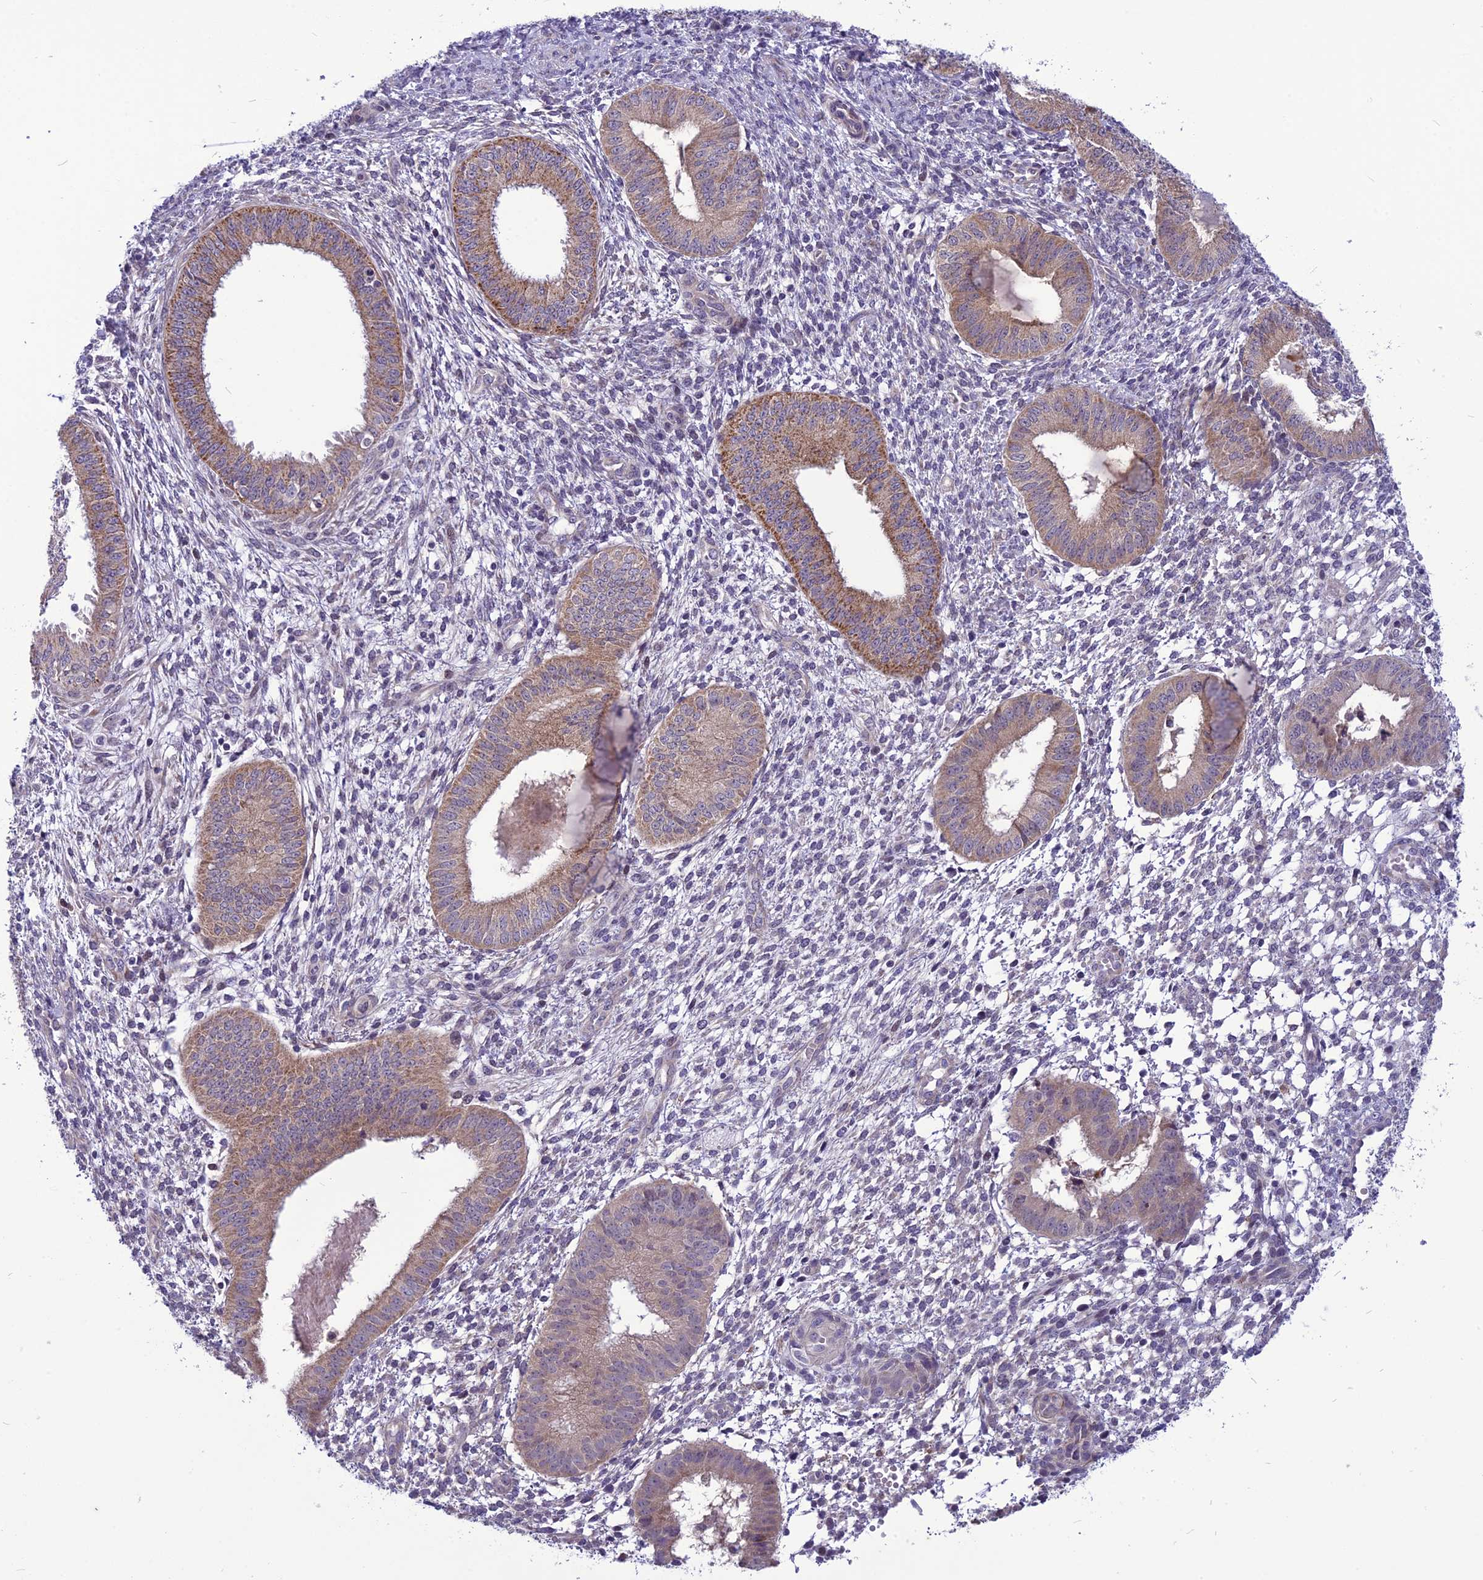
{"staining": {"intensity": "negative", "quantity": "none", "location": "none"}, "tissue": "endometrium", "cell_type": "Cells in endometrial stroma", "image_type": "normal", "snomed": [{"axis": "morphology", "description": "Normal tissue, NOS"}, {"axis": "topography", "description": "Endometrium"}], "caption": "This photomicrograph is of benign endometrium stained with immunohistochemistry (IHC) to label a protein in brown with the nuclei are counter-stained blue. There is no positivity in cells in endometrial stroma. Nuclei are stained in blue.", "gene": "PSMF1", "patient": {"sex": "female", "age": 49}}